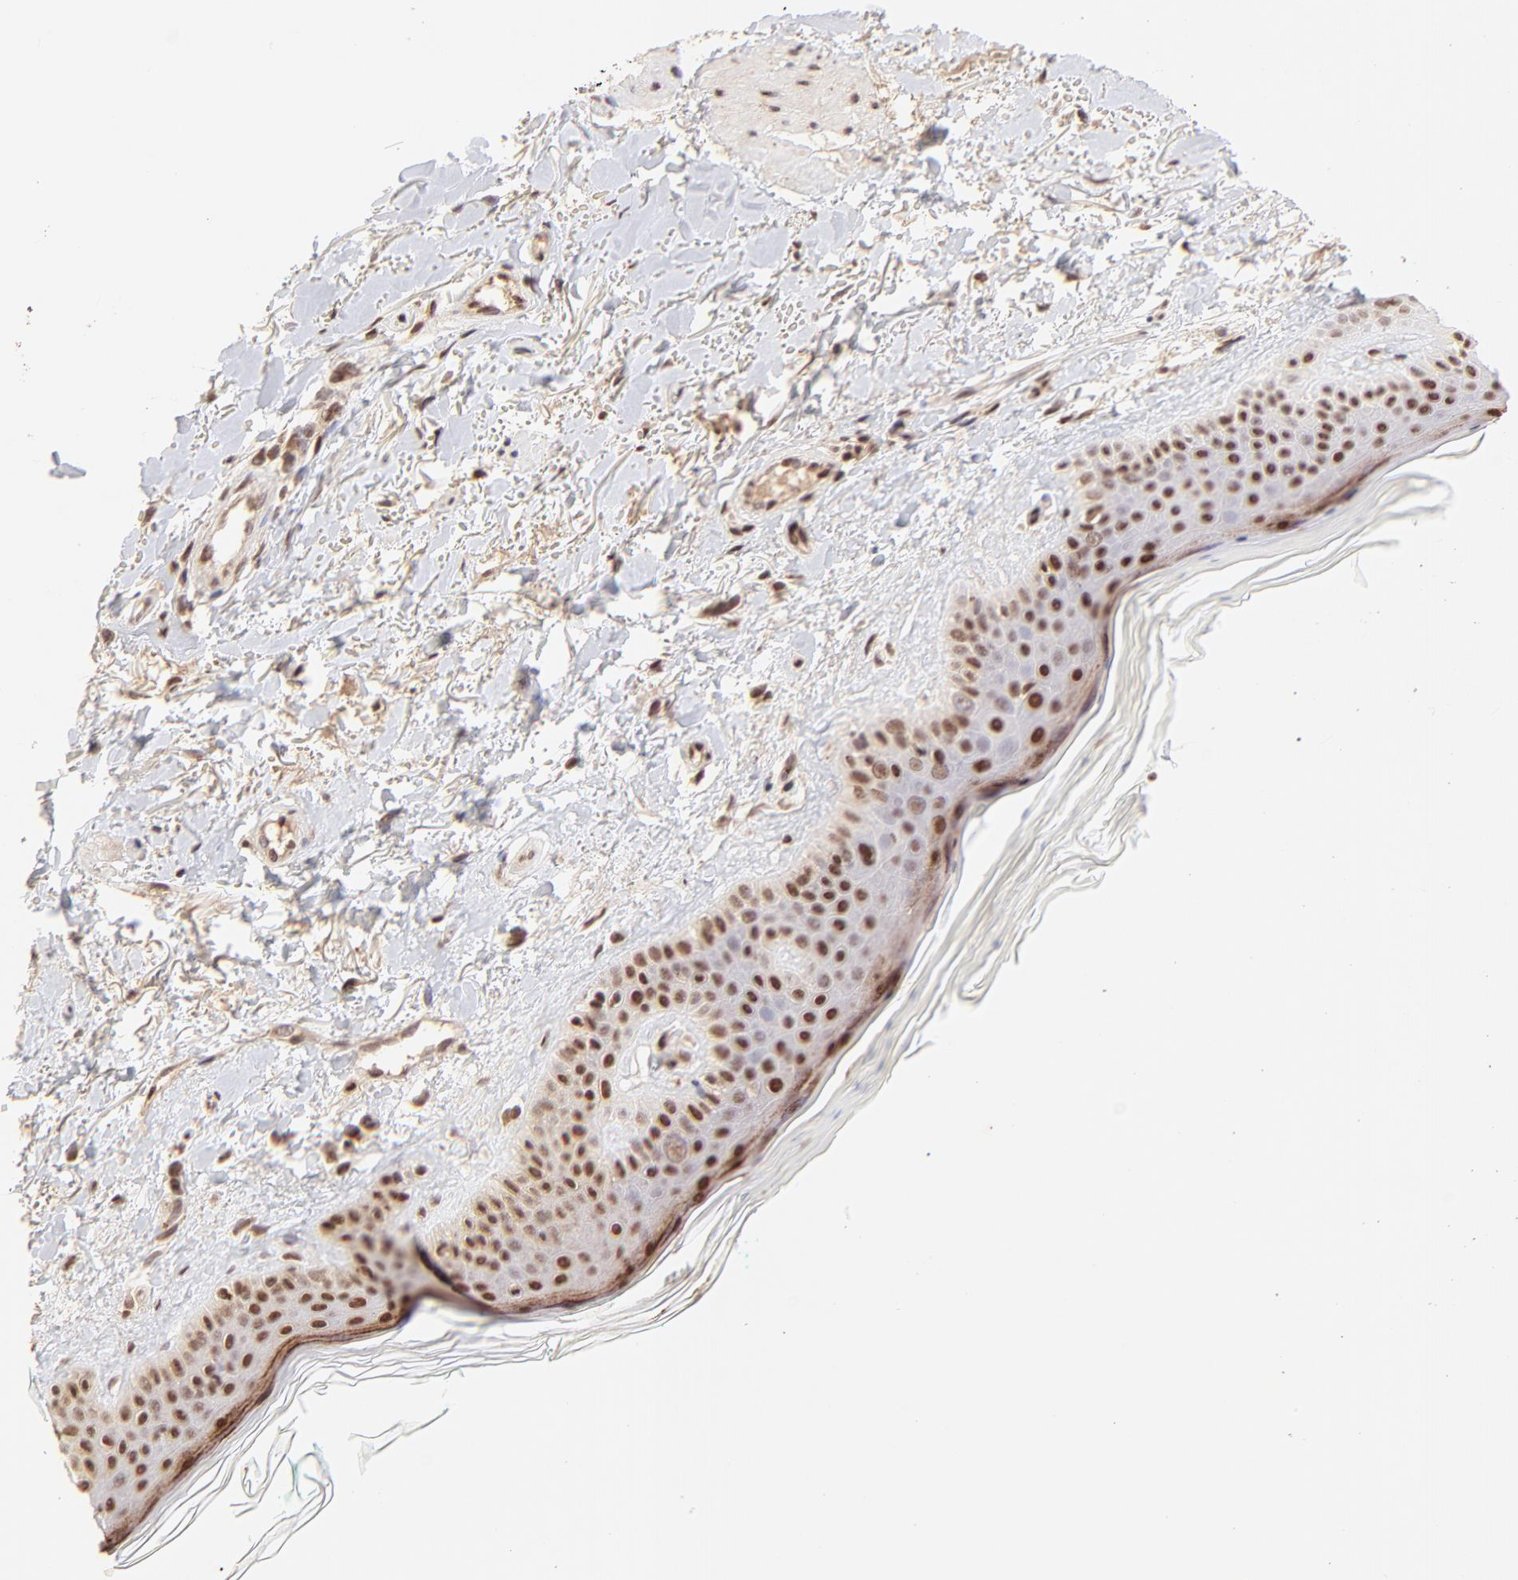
{"staining": {"intensity": "moderate", "quantity": ">75%", "location": "cytoplasmic/membranous,nuclear"}, "tissue": "skin", "cell_type": "Fibroblasts", "image_type": "normal", "snomed": [{"axis": "morphology", "description": "Normal tissue, NOS"}, {"axis": "topography", "description": "Skin"}], "caption": "High-power microscopy captured an immunohistochemistry (IHC) histopathology image of benign skin, revealing moderate cytoplasmic/membranous,nuclear positivity in about >75% of fibroblasts. (DAB (3,3'-diaminobenzidine) IHC, brown staining for protein, blue staining for nuclei).", "gene": "MED12", "patient": {"sex": "male", "age": 71}}